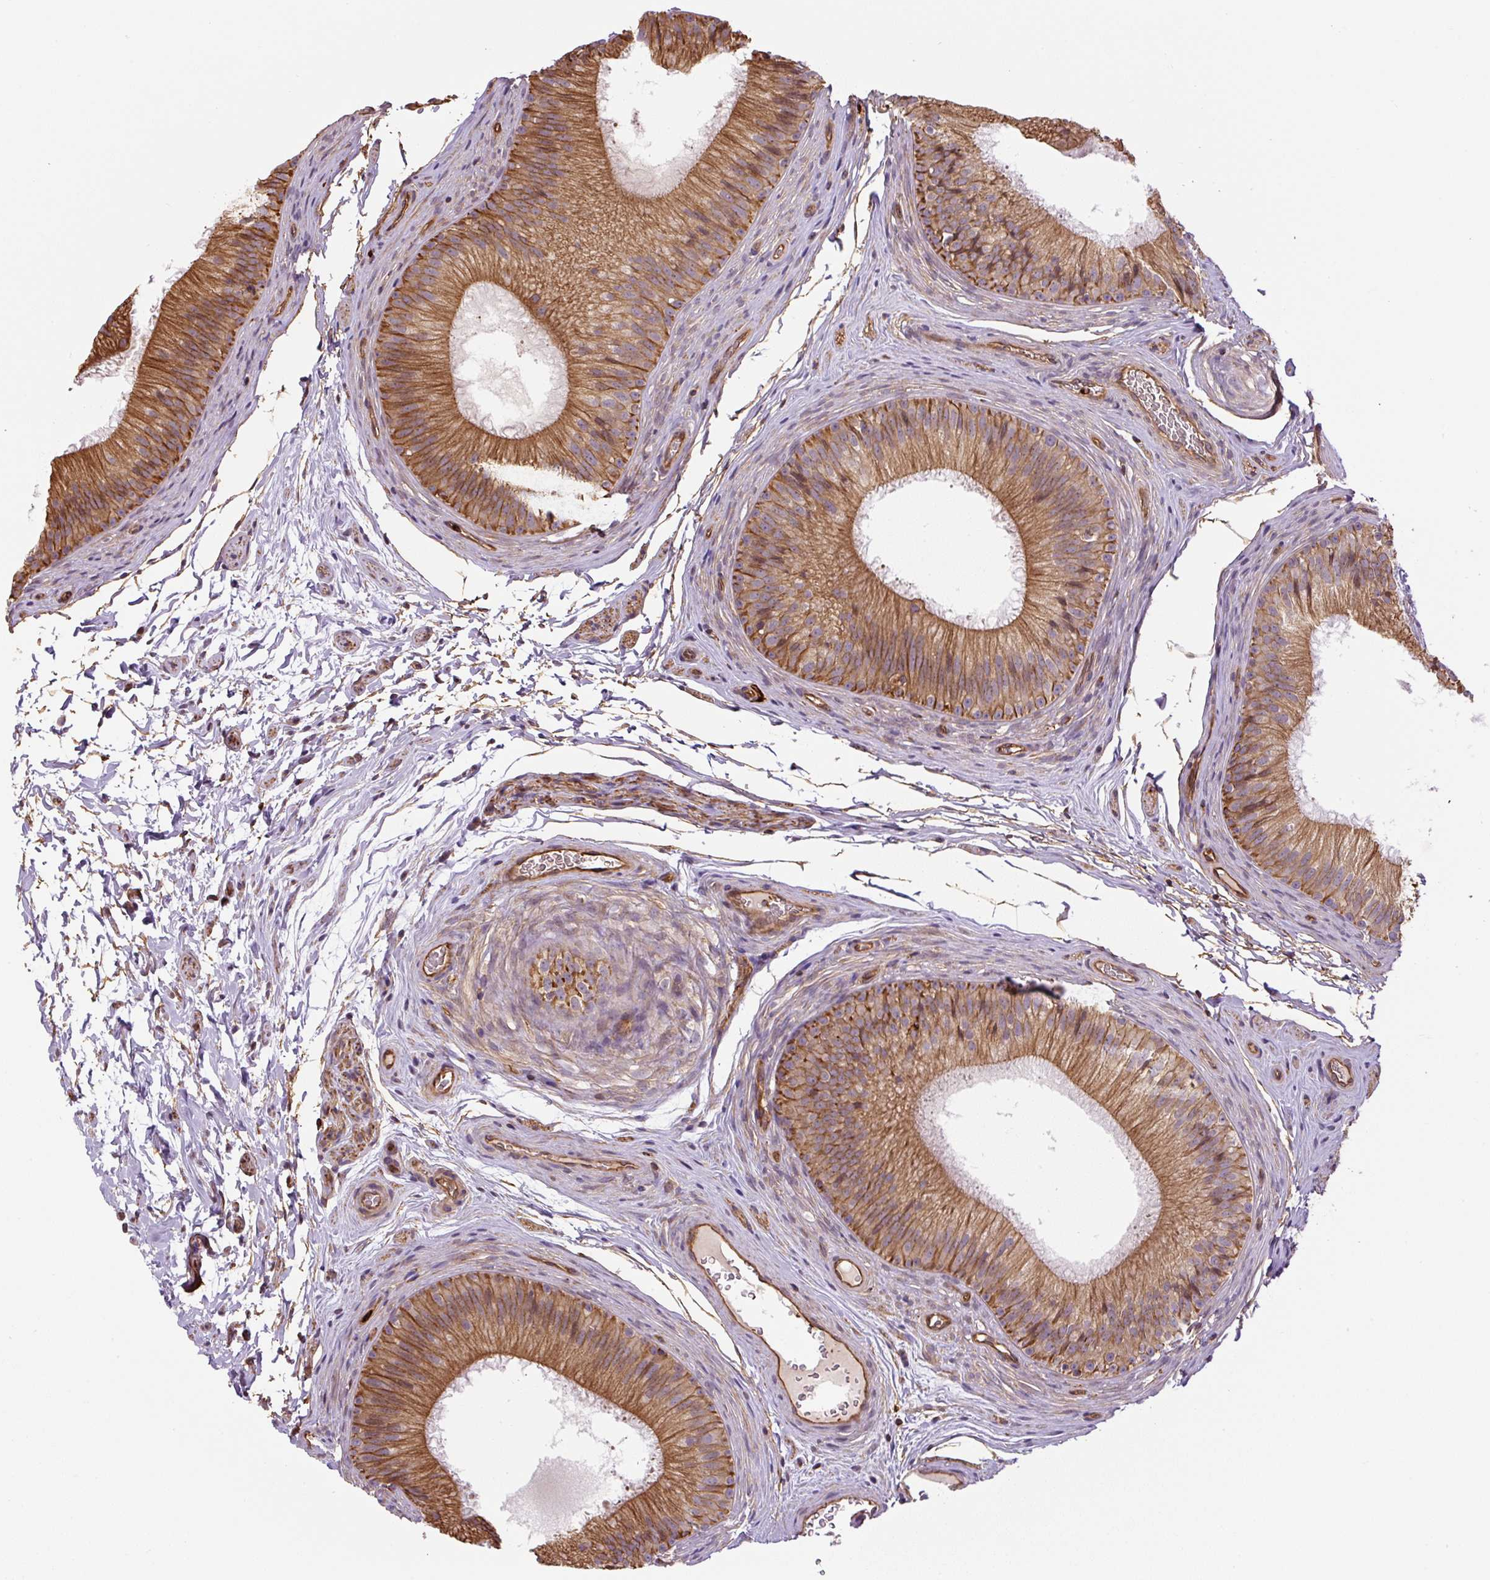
{"staining": {"intensity": "strong", "quantity": ">75%", "location": "cytoplasmic/membranous"}, "tissue": "epididymis", "cell_type": "Glandular cells", "image_type": "normal", "snomed": [{"axis": "morphology", "description": "Normal tissue, NOS"}, {"axis": "topography", "description": "Epididymis"}], "caption": "Immunohistochemical staining of benign human epididymis shows strong cytoplasmic/membranous protein positivity in about >75% of glandular cells.", "gene": "B3GALT5", "patient": {"sex": "male", "age": 24}}